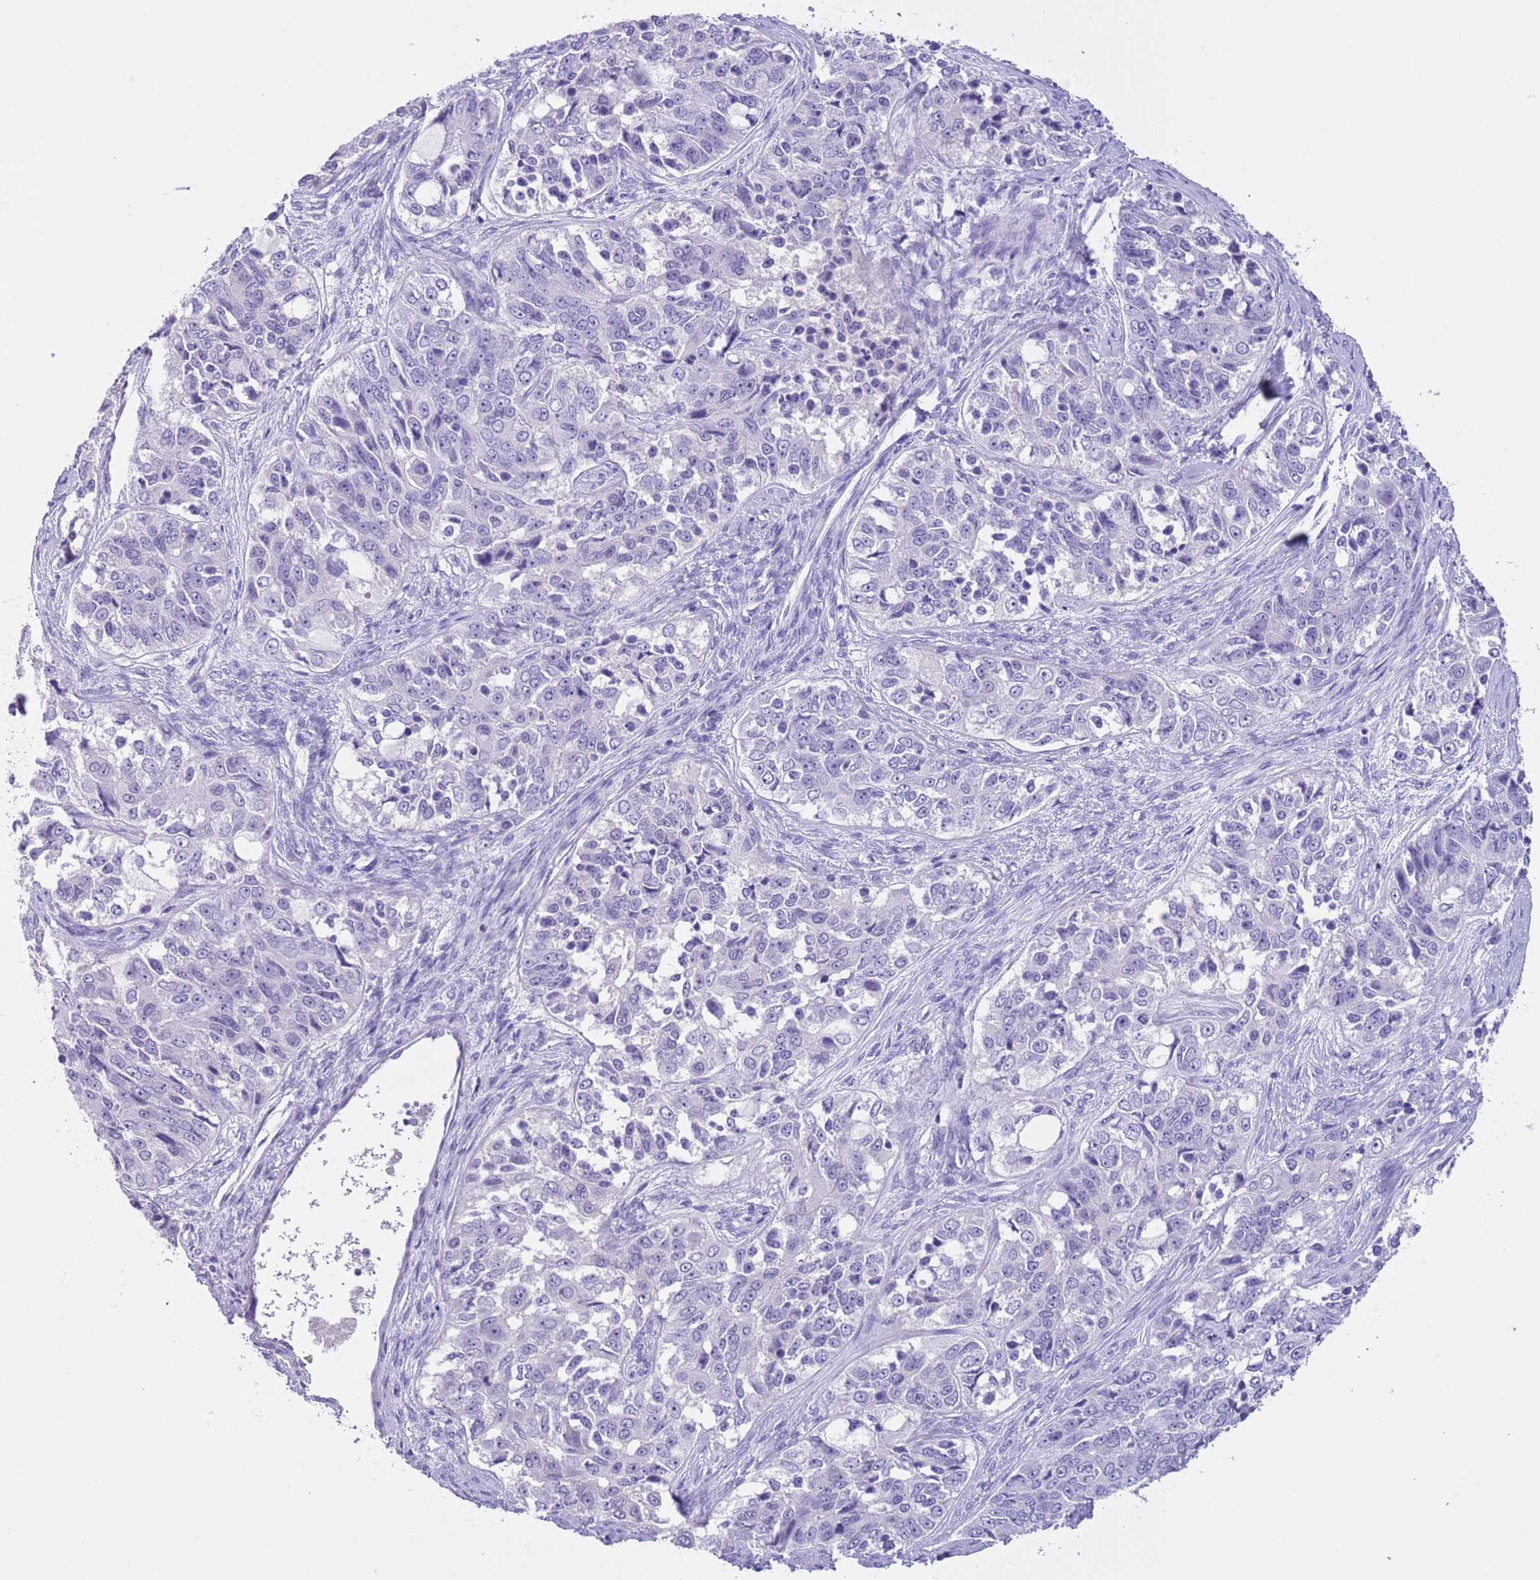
{"staining": {"intensity": "negative", "quantity": "none", "location": "none"}, "tissue": "ovarian cancer", "cell_type": "Tumor cells", "image_type": "cancer", "snomed": [{"axis": "morphology", "description": "Carcinoma, endometroid"}, {"axis": "topography", "description": "Ovary"}], "caption": "This is an IHC photomicrograph of endometroid carcinoma (ovarian). There is no expression in tumor cells.", "gene": "TMEM185B", "patient": {"sex": "female", "age": 51}}